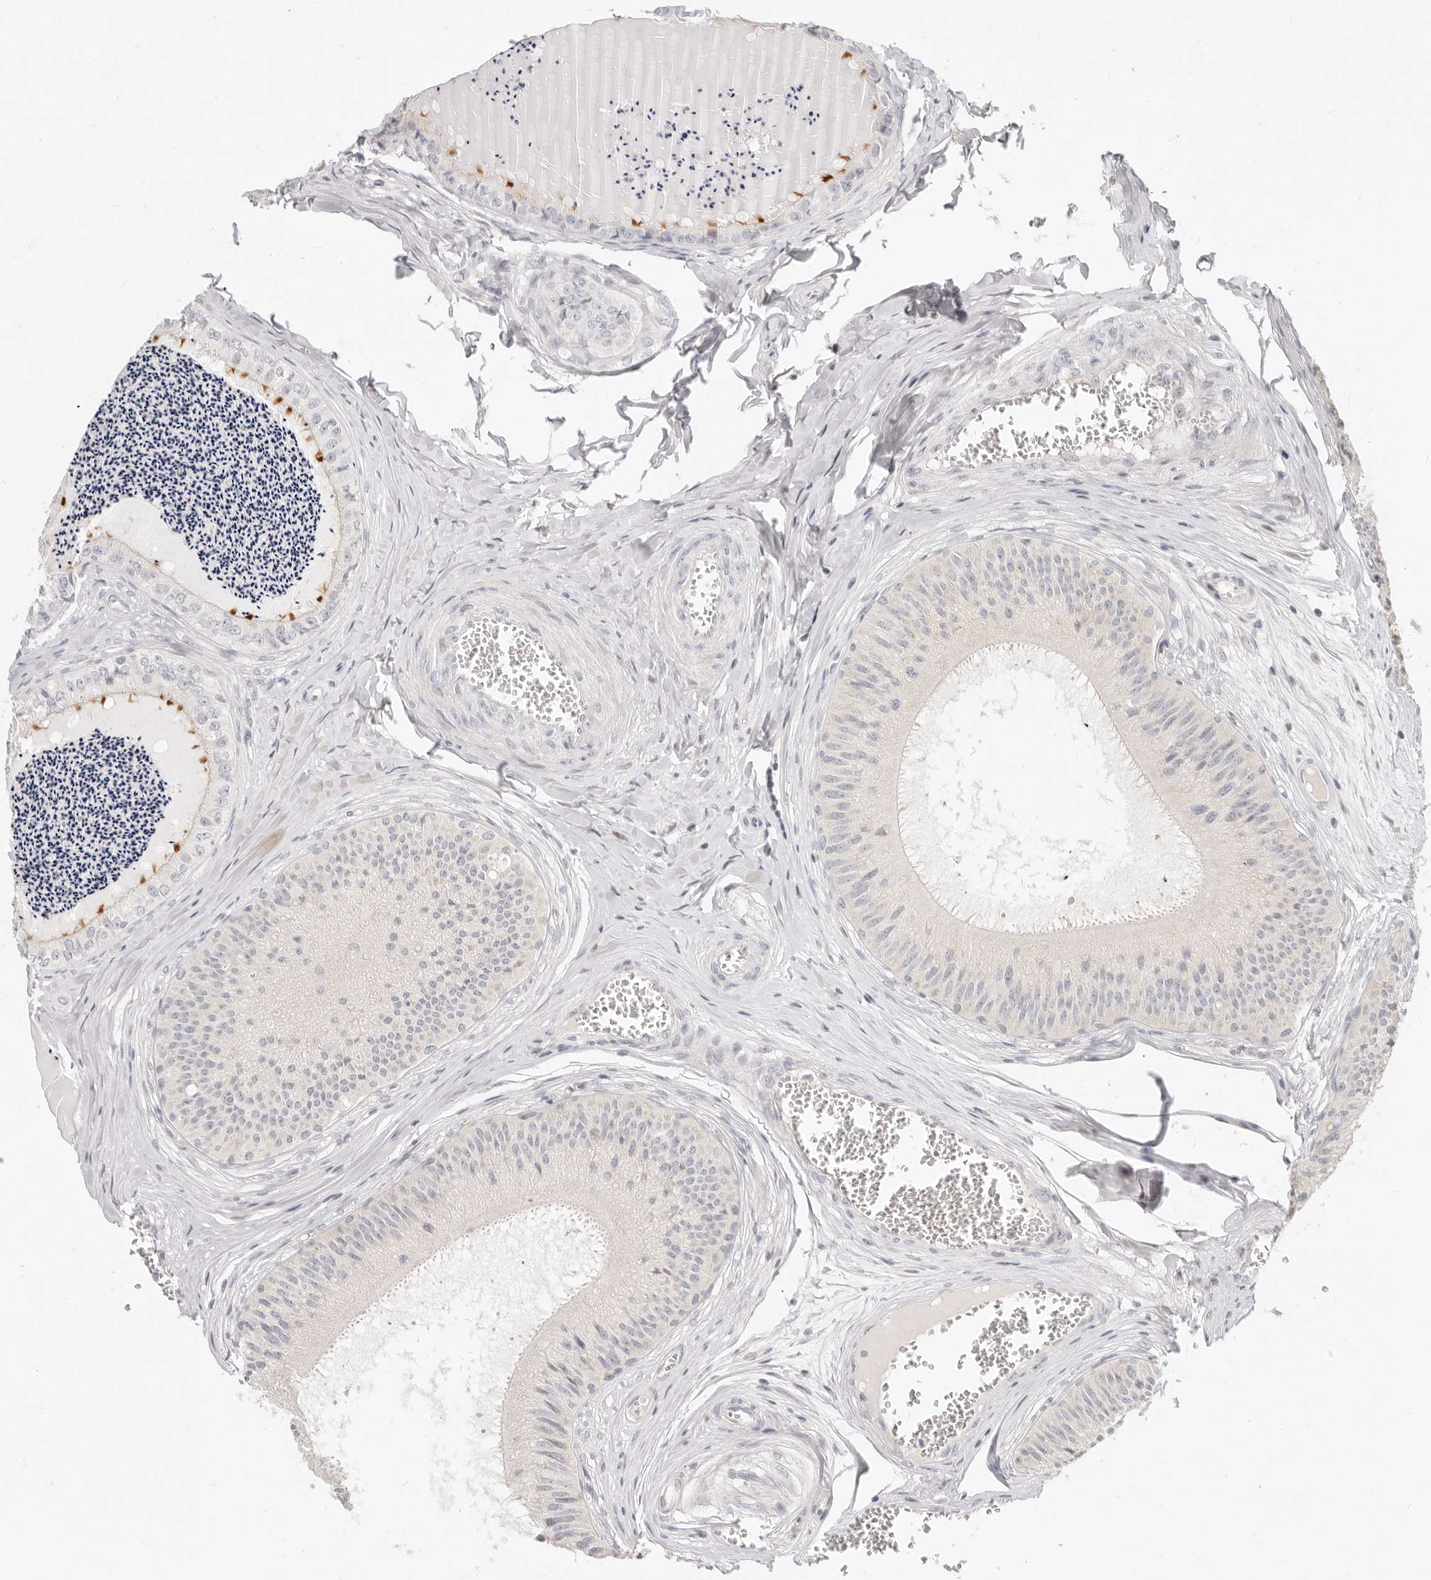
{"staining": {"intensity": "weak", "quantity": "<25%", "location": "cytoplasmic/membranous"}, "tissue": "epididymis", "cell_type": "Glandular cells", "image_type": "normal", "snomed": [{"axis": "morphology", "description": "Normal tissue, NOS"}, {"axis": "topography", "description": "Epididymis"}], "caption": "Glandular cells show no significant protein expression in benign epididymis. Nuclei are stained in blue.", "gene": "LTB4R2", "patient": {"sex": "male", "age": 31}}